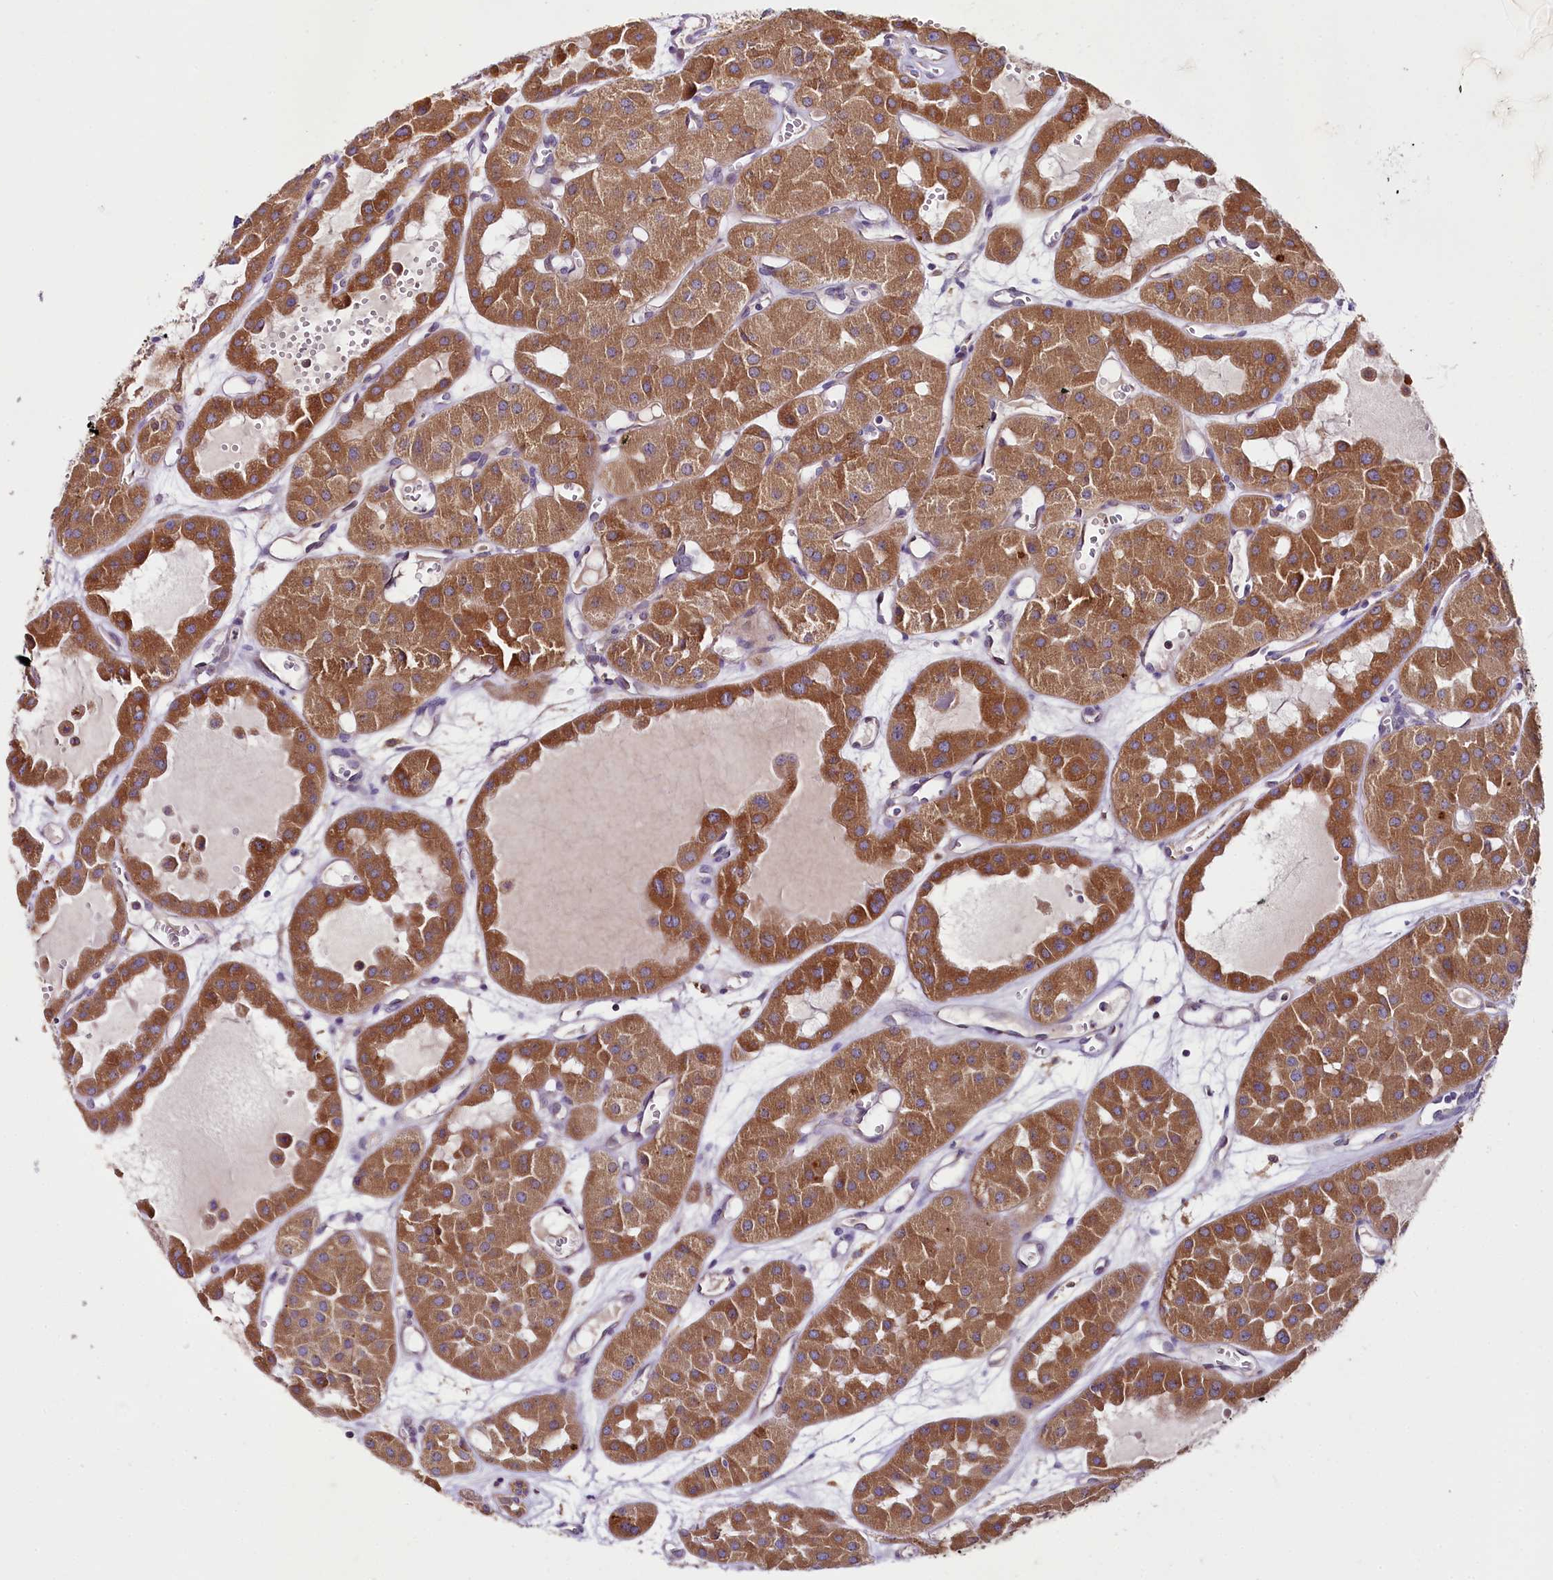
{"staining": {"intensity": "moderate", "quantity": ">75%", "location": "cytoplasmic/membranous"}, "tissue": "renal cancer", "cell_type": "Tumor cells", "image_type": "cancer", "snomed": [{"axis": "morphology", "description": "Carcinoma, NOS"}, {"axis": "topography", "description": "Kidney"}], "caption": "The image exhibits a brown stain indicating the presence of a protein in the cytoplasmic/membranous of tumor cells in carcinoma (renal).", "gene": "SACM1L", "patient": {"sex": "female", "age": 75}}